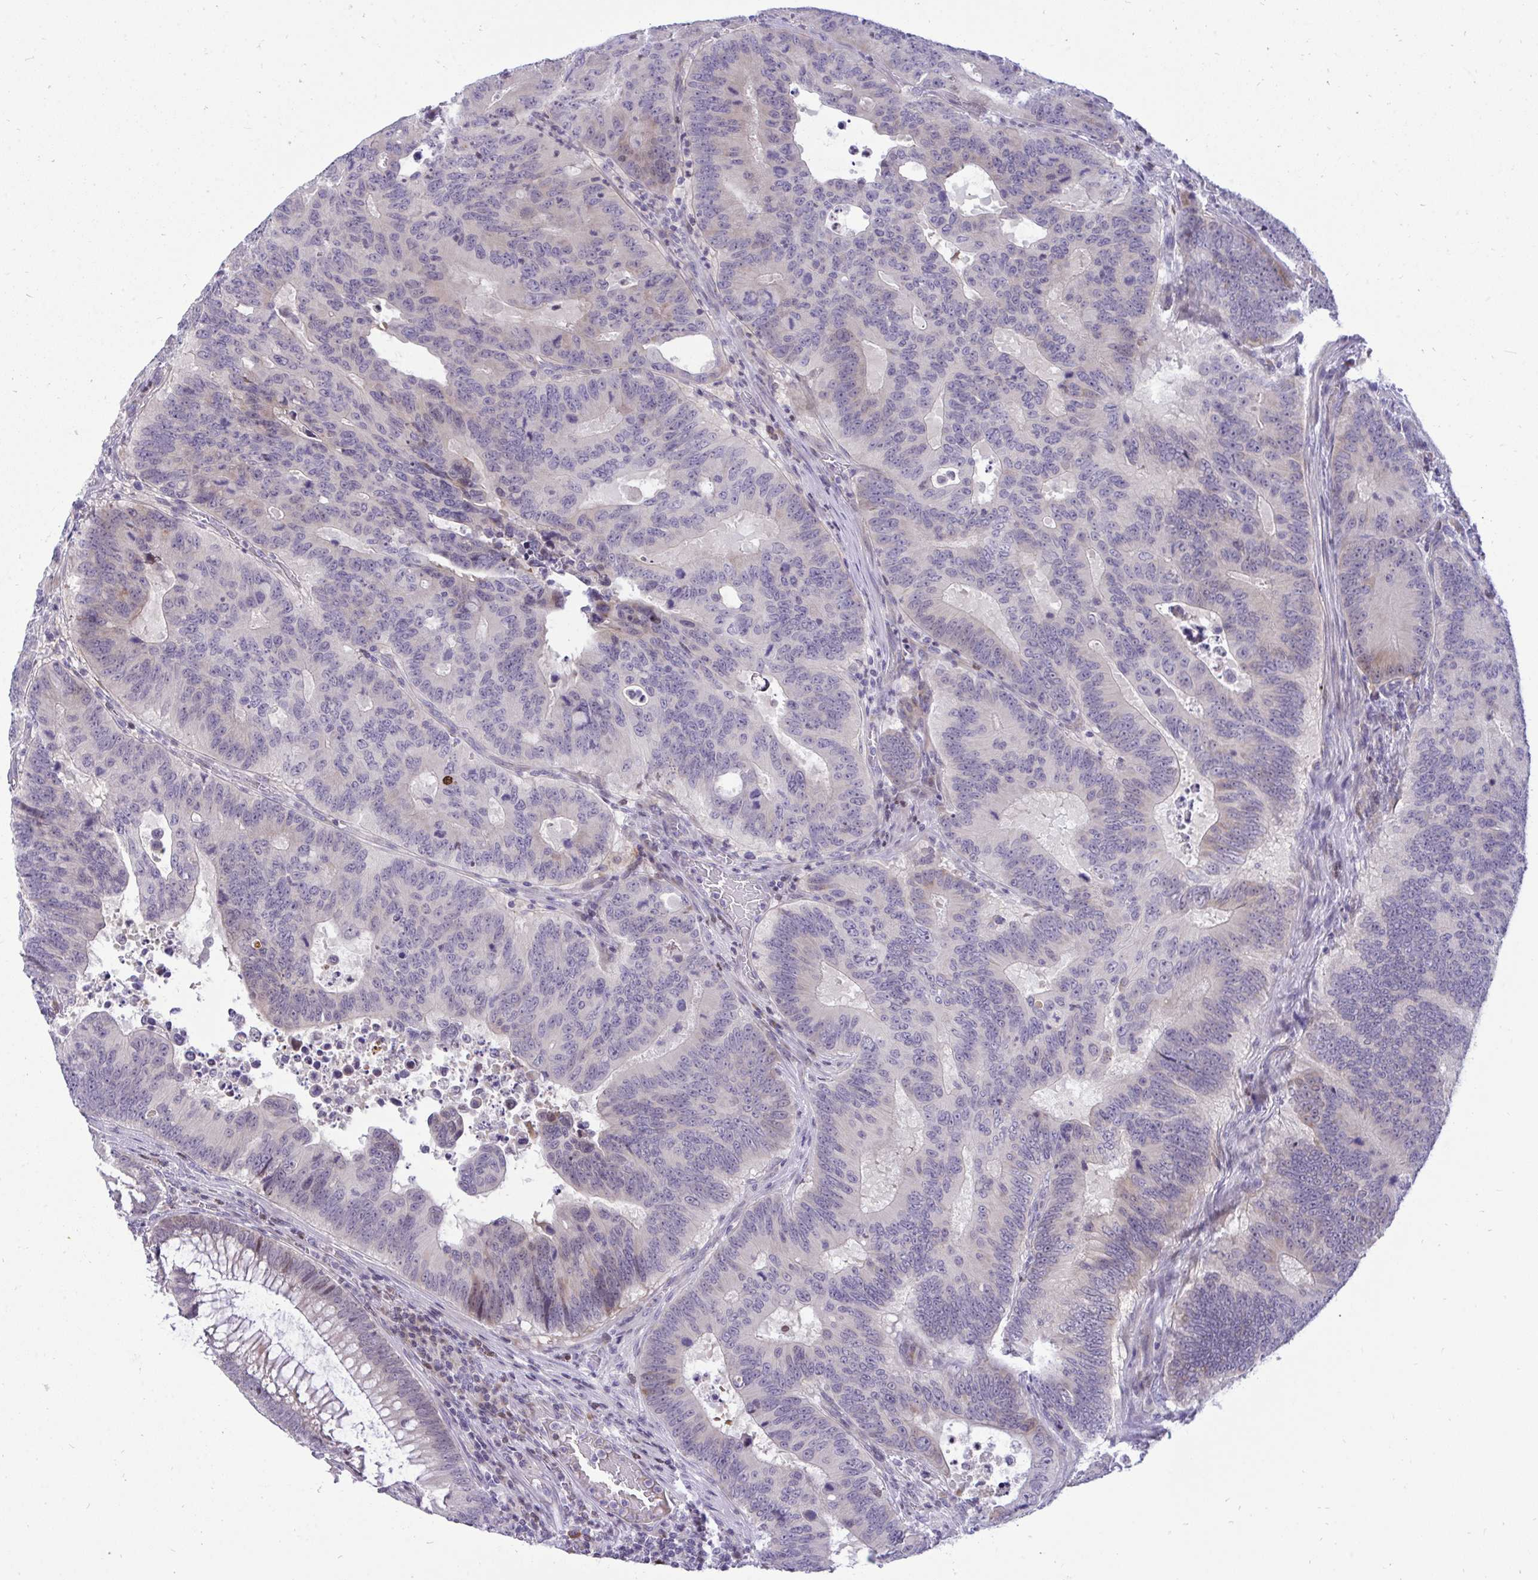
{"staining": {"intensity": "weak", "quantity": "<25%", "location": "cytoplasmic/membranous"}, "tissue": "colorectal cancer", "cell_type": "Tumor cells", "image_type": "cancer", "snomed": [{"axis": "morphology", "description": "Adenocarcinoma, NOS"}, {"axis": "topography", "description": "Colon"}], "caption": "Immunohistochemical staining of colorectal cancer displays no significant staining in tumor cells.", "gene": "EPOP", "patient": {"sex": "male", "age": 62}}